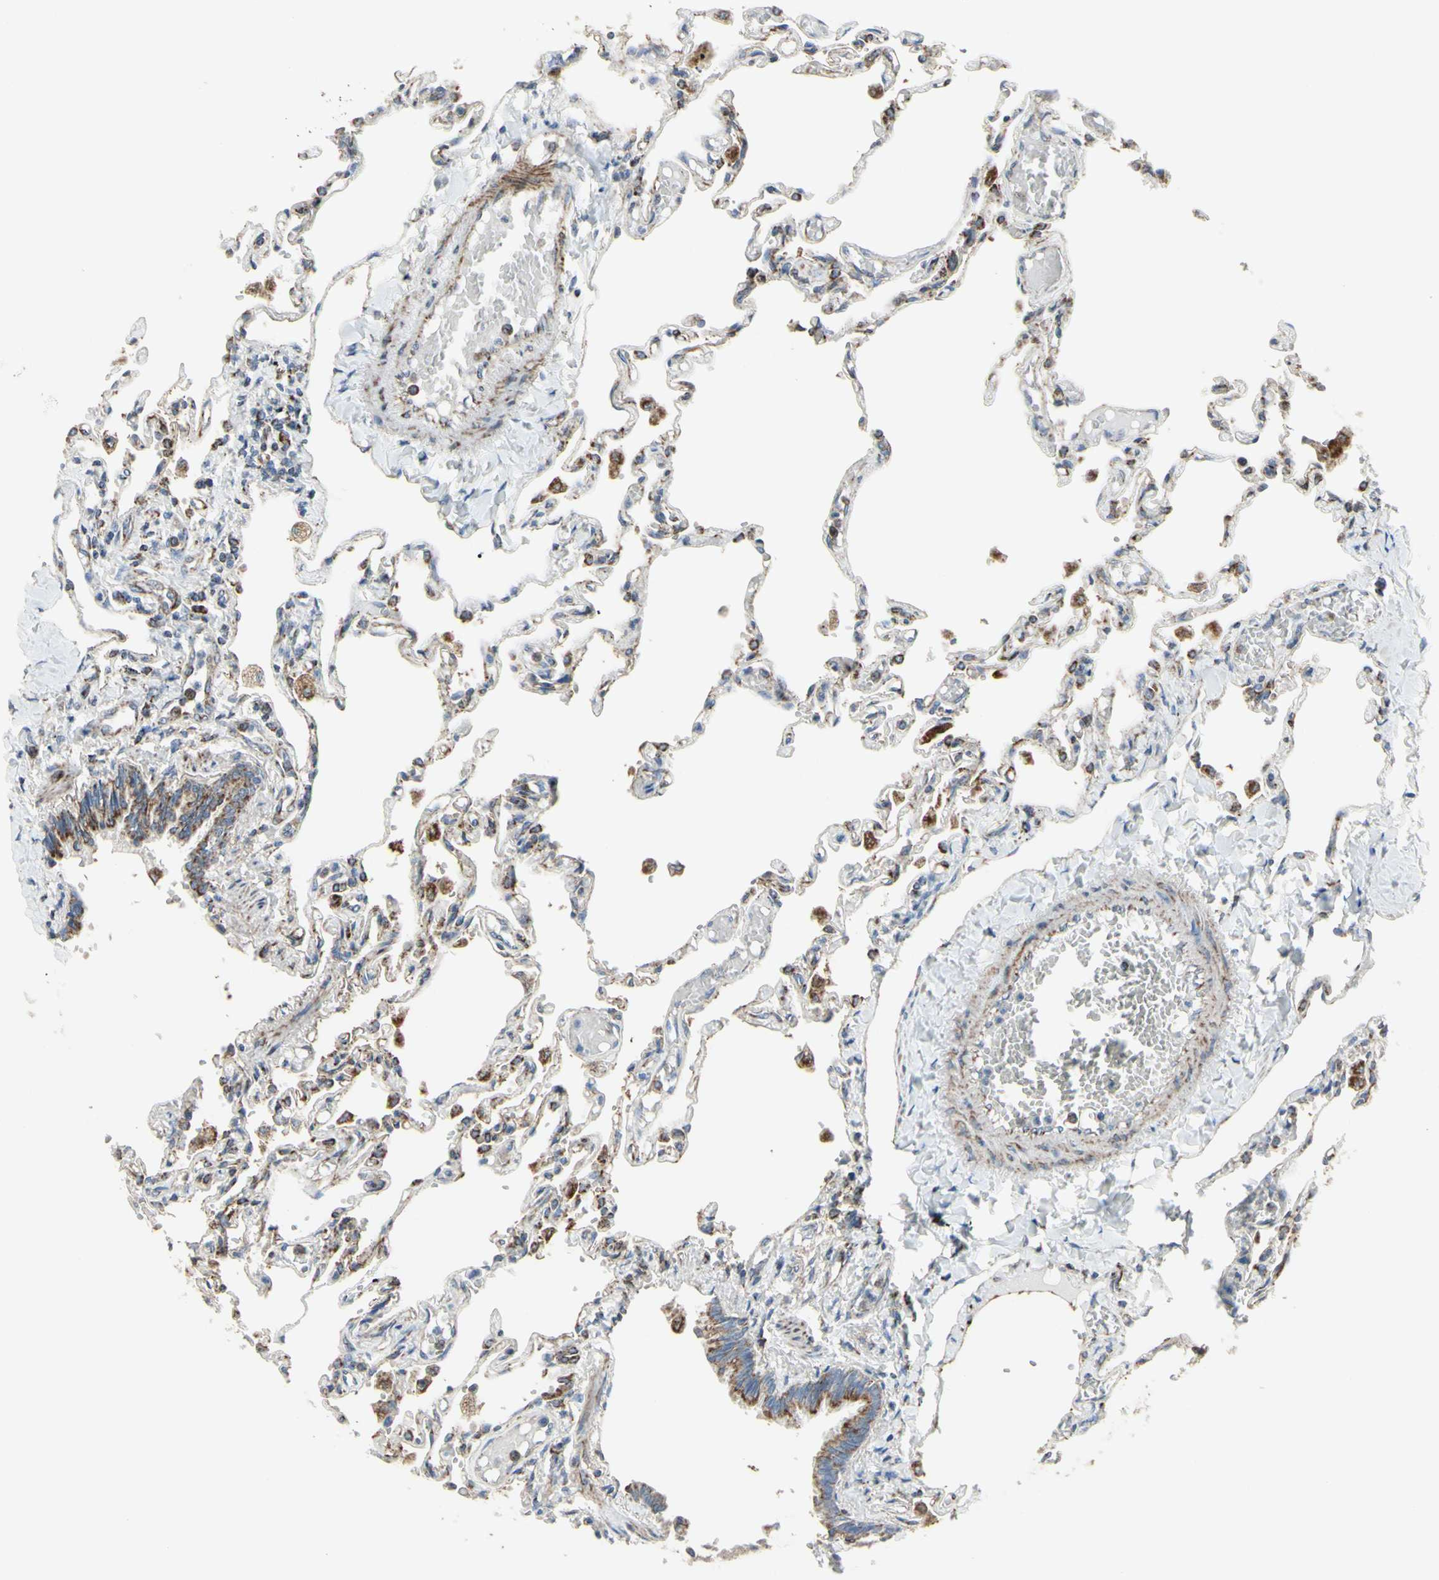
{"staining": {"intensity": "weak", "quantity": "25%-75%", "location": "cytoplasmic/membranous"}, "tissue": "lung", "cell_type": "Alveolar cells", "image_type": "normal", "snomed": [{"axis": "morphology", "description": "Normal tissue, NOS"}, {"axis": "topography", "description": "Lung"}], "caption": "Weak cytoplasmic/membranous positivity is present in approximately 25%-75% of alveolar cells in normal lung. (brown staining indicates protein expression, while blue staining denotes nuclei).", "gene": "FAM171B", "patient": {"sex": "male", "age": 21}}